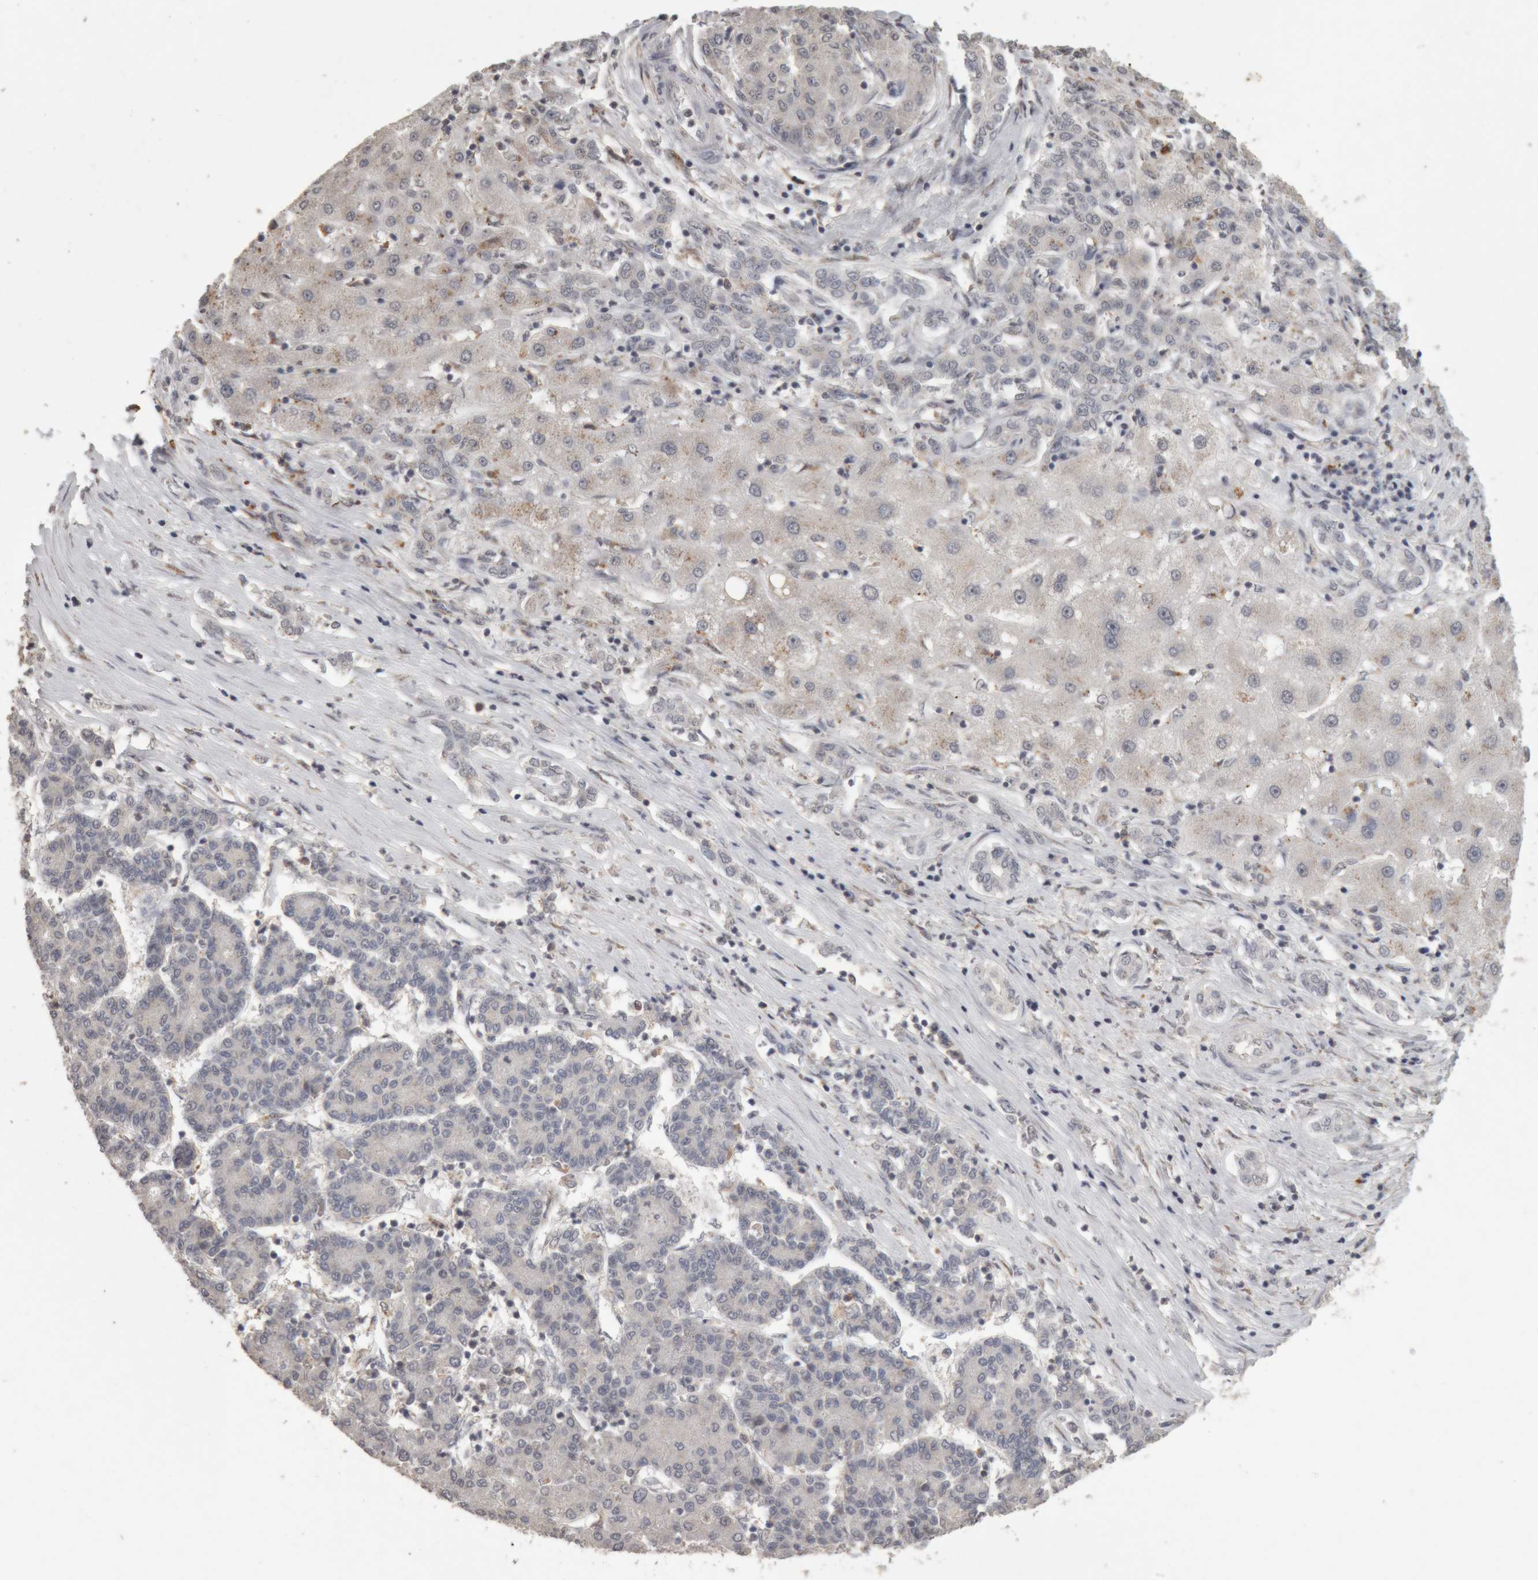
{"staining": {"intensity": "negative", "quantity": "none", "location": "none"}, "tissue": "liver cancer", "cell_type": "Tumor cells", "image_type": "cancer", "snomed": [{"axis": "morphology", "description": "Carcinoma, Hepatocellular, NOS"}, {"axis": "topography", "description": "Liver"}], "caption": "This image is of liver cancer stained with immunohistochemistry to label a protein in brown with the nuclei are counter-stained blue. There is no expression in tumor cells.", "gene": "MEP1A", "patient": {"sex": "male", "age": 65}}